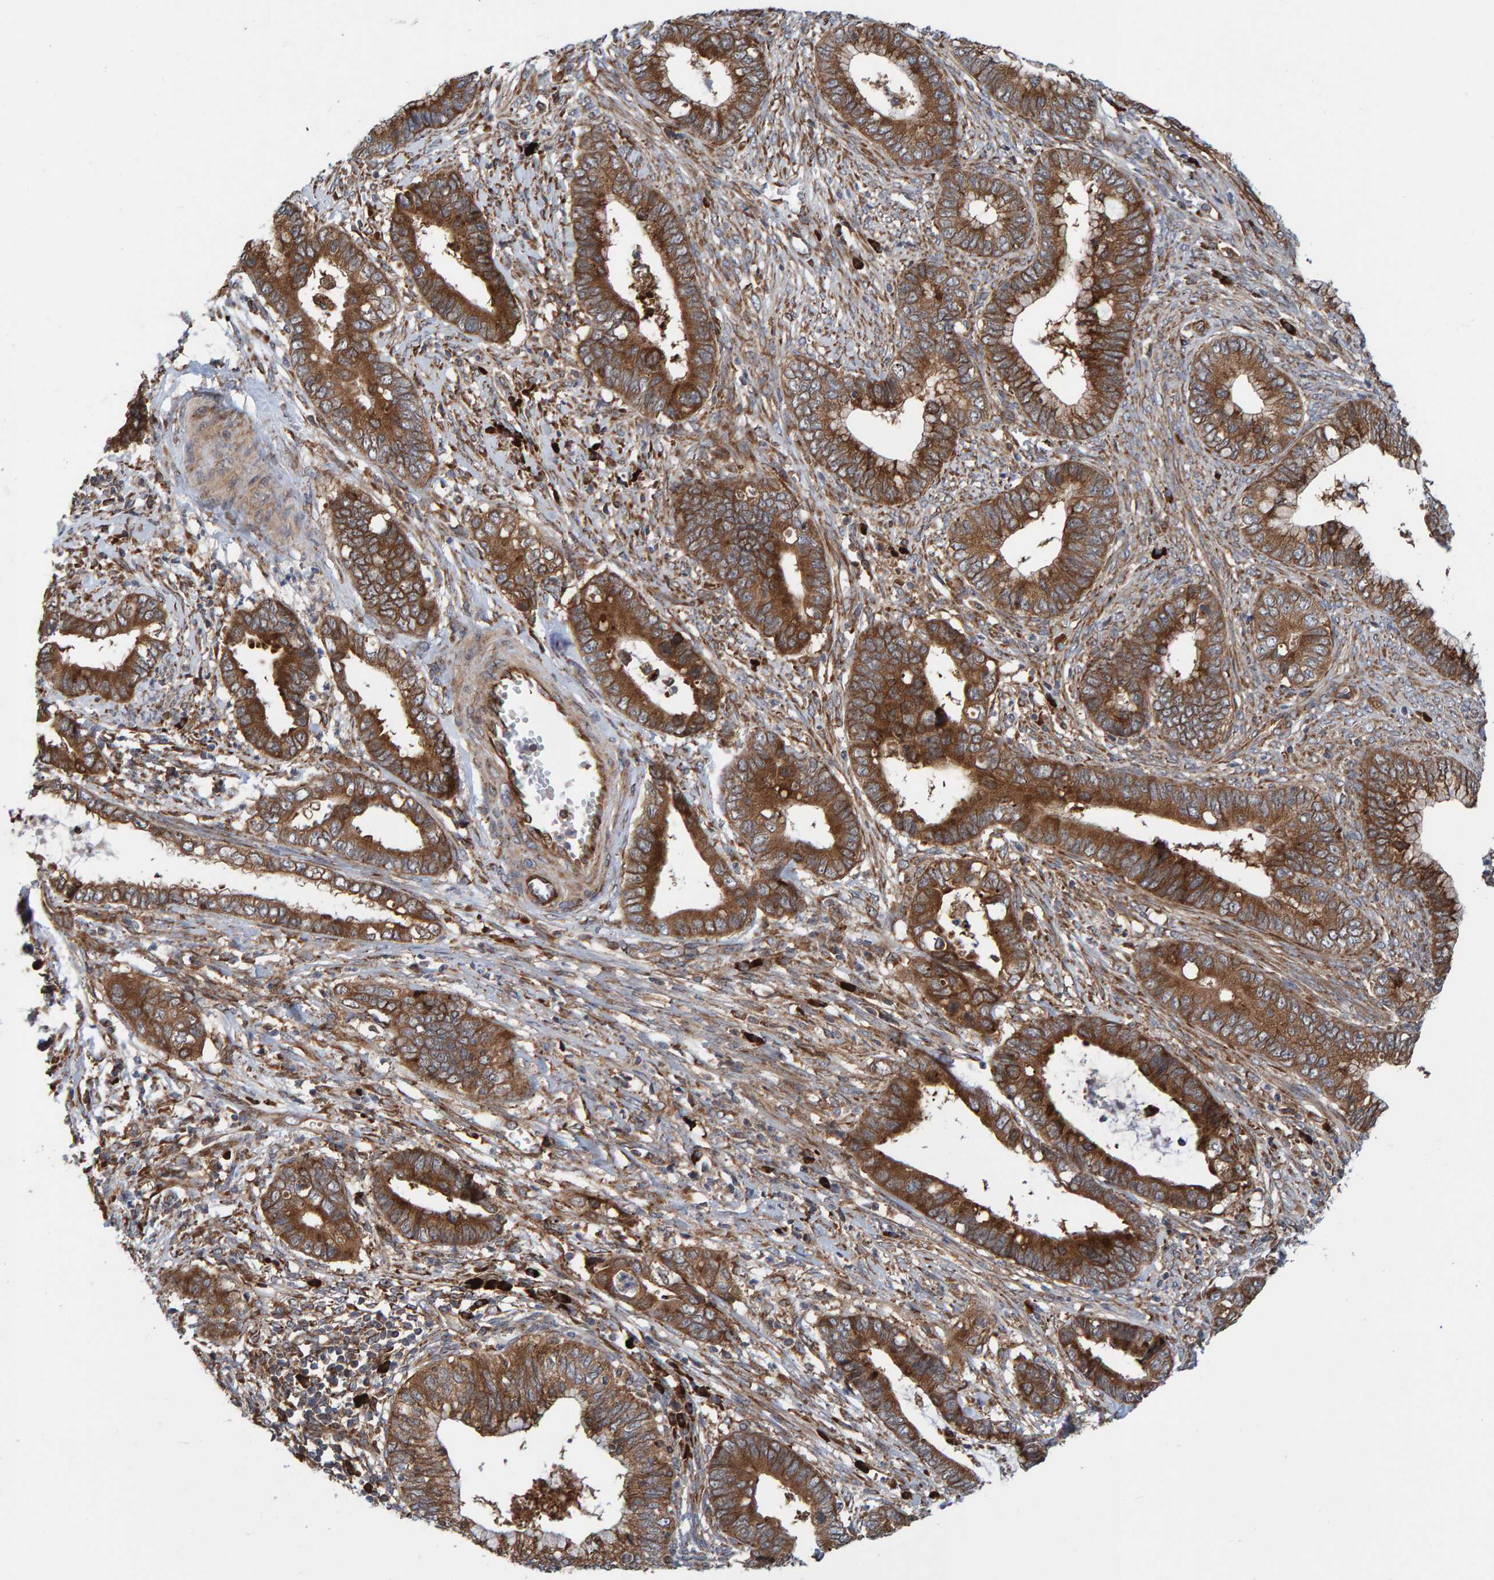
{"staining": {"intensity": "strong", "quantity": ">75%", "location": "cytoplasmic/membranous"}, "tissue": "cervical cancer", "cell_type": "Tumor cells", "image_type": "cancer", "snomed": [{"axis": "morphology", "description": "Adenocarcinoma, NOS"}, {"axis": "topography", "description": "Cervix"}], "caption": "Immunohistochemistry (IHC) staining of cervical cancer (adenocarcinoma), which displays high levels of strong cytoplasmic/membranous positivity in about >75% of tumor cells indicating strong cytoplasmic/membranous protein staining. The staining was performed using DAB (3,3'-diaminobenzidine) (brown) for protein detection and nuclei were counterstained in hematoxylin (blue).", "gene": "KIAA0753", "patient": {"sex": "female", "age": 44}}